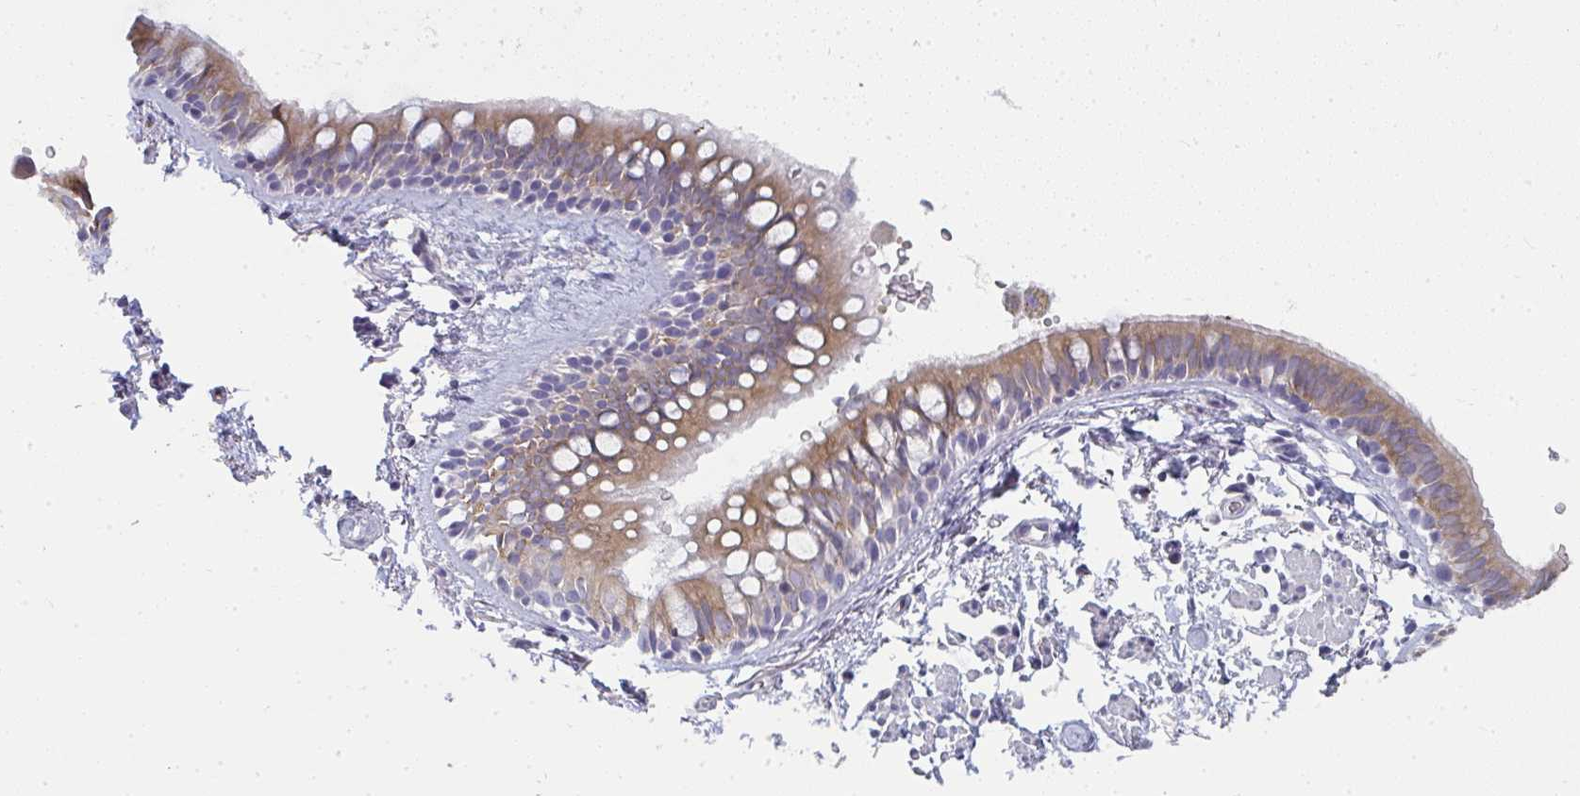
{"staining": {"intensity": "weak", "quantity": "25%-75%", "location": "cytoplasmic/membranous"}, "tissue": "bronchus", "cell_type": "Respiratory epithelial cells", "image_type": "normal", "snomed": [{"axis": "morphology", "description": "Normal tissue, NOS"}, {"axis": "topography", "description": "Lymph node"}, {"axis": "topography", "description": "Cartilage tissue"}, {"axis": "topography", "description": "Bronchus"}], "caption": "Respiratory epithelial cells show weak cytoplasmic/membranous expression in approximately 25%-75% of cells in normal bronchus. The staining was performed using DAB (3,3'-diaminobenzidine), with brown indicating positive protein expression. Nuclei are stained blue with hematoxylin.", "gene": "SHB", "patient": {"sex": "female", "age": 70}}